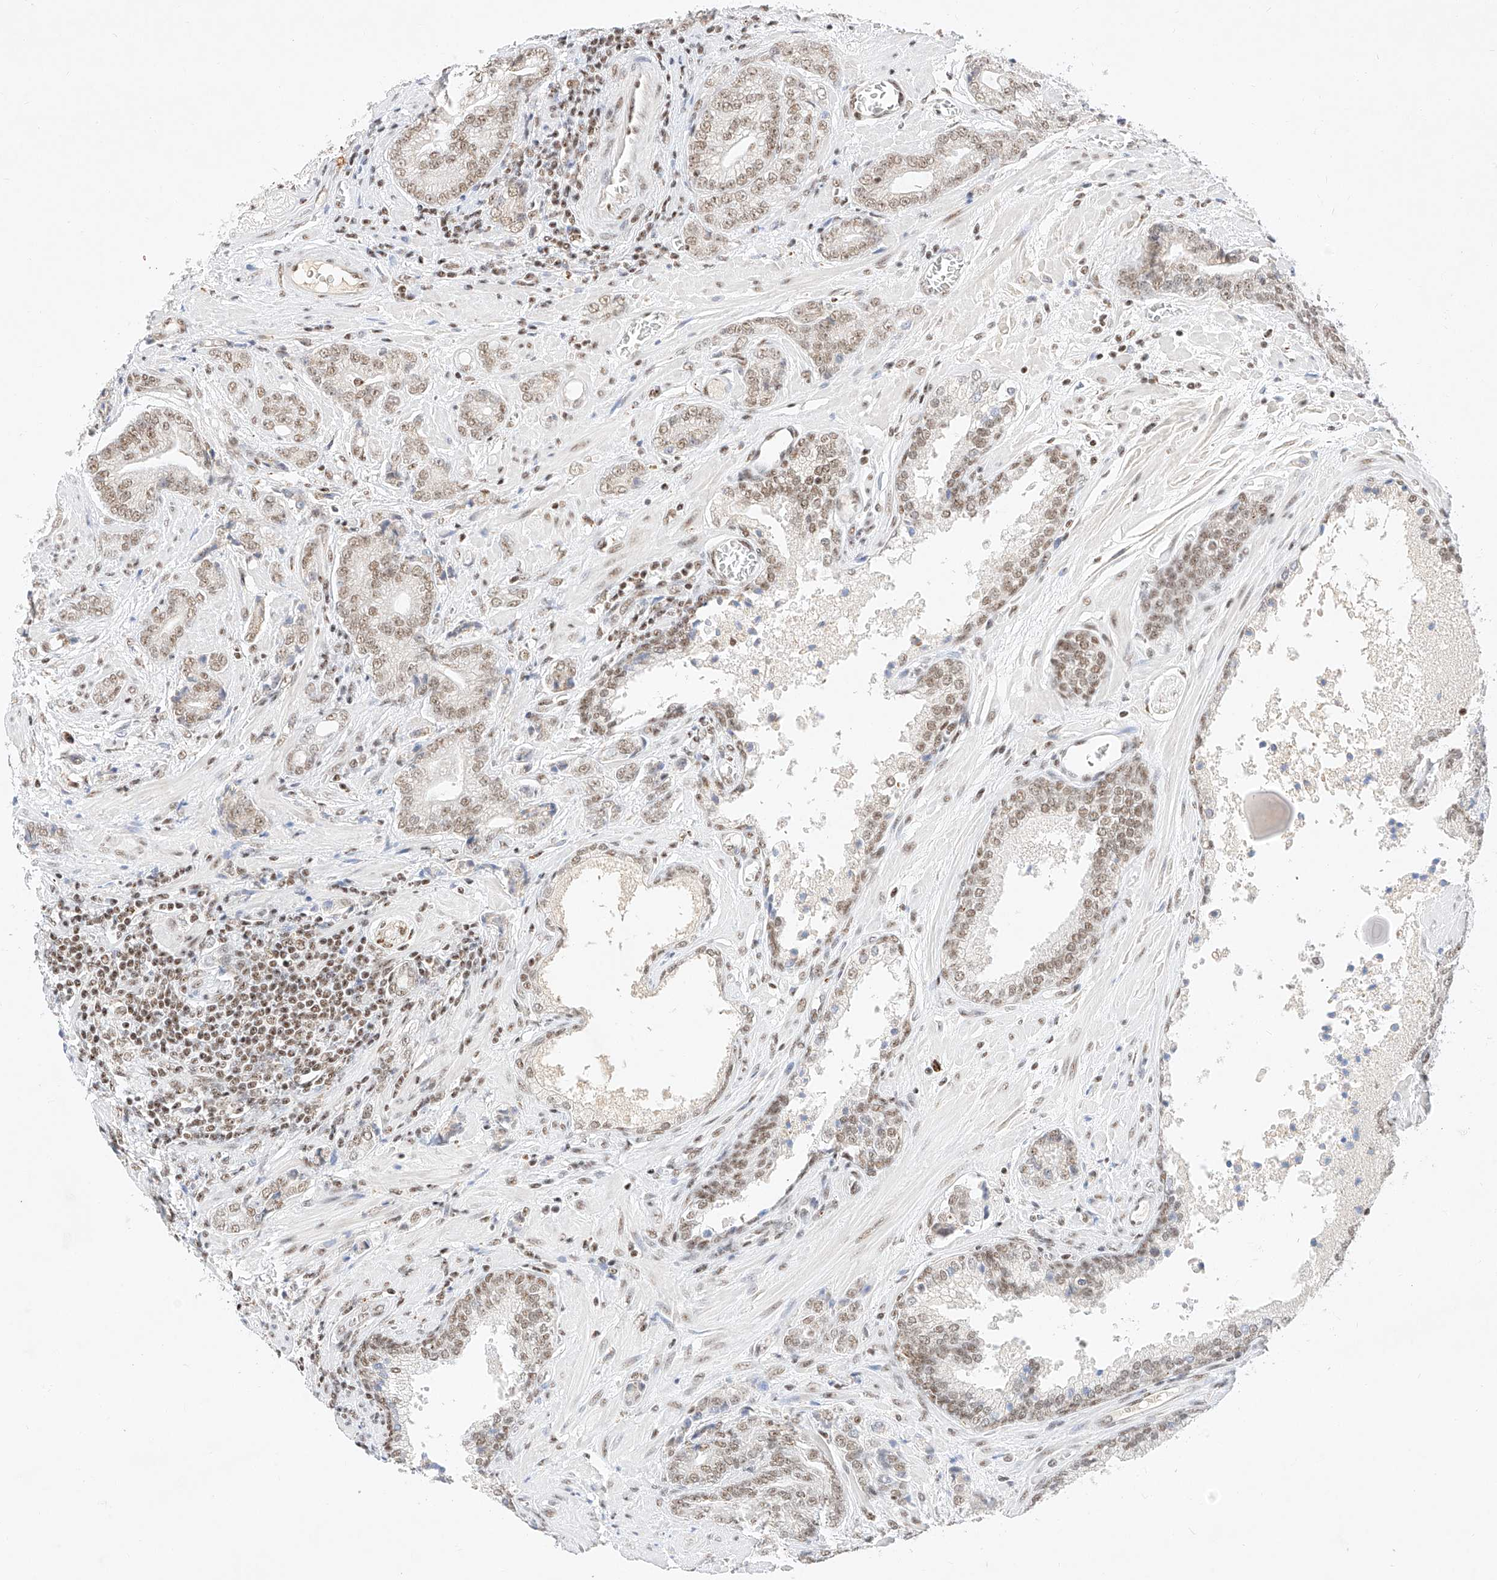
{"staining": {"intensity": "moderate", "quantity": ">75%", "location": "nuclear"}, "tissue": "prostate cancer", "cell_type": "Tumor cells", "image_type": "cancer", "snomed": [{"axis": "morphology", "description": "Adenocarcinoma, High grade"}, {"axis": "topography", "description": "Prostate"}], "caption": "High-magnification brightfield microscopy of prostate adenocarcinoma (high-grade) stained with DAB (3,3'-diaminobenzidine) (brown) and counterstained with hematoxylin (blue). tumor cells exhibit moderate nuclear staining is present in about>75% of cells. (DAB (3,3'-diaminobenzidine) IHC with brightfield microscopy, high magnification).", "gene": "NRF1", "patient": {"sex": "male", "age": 57}}